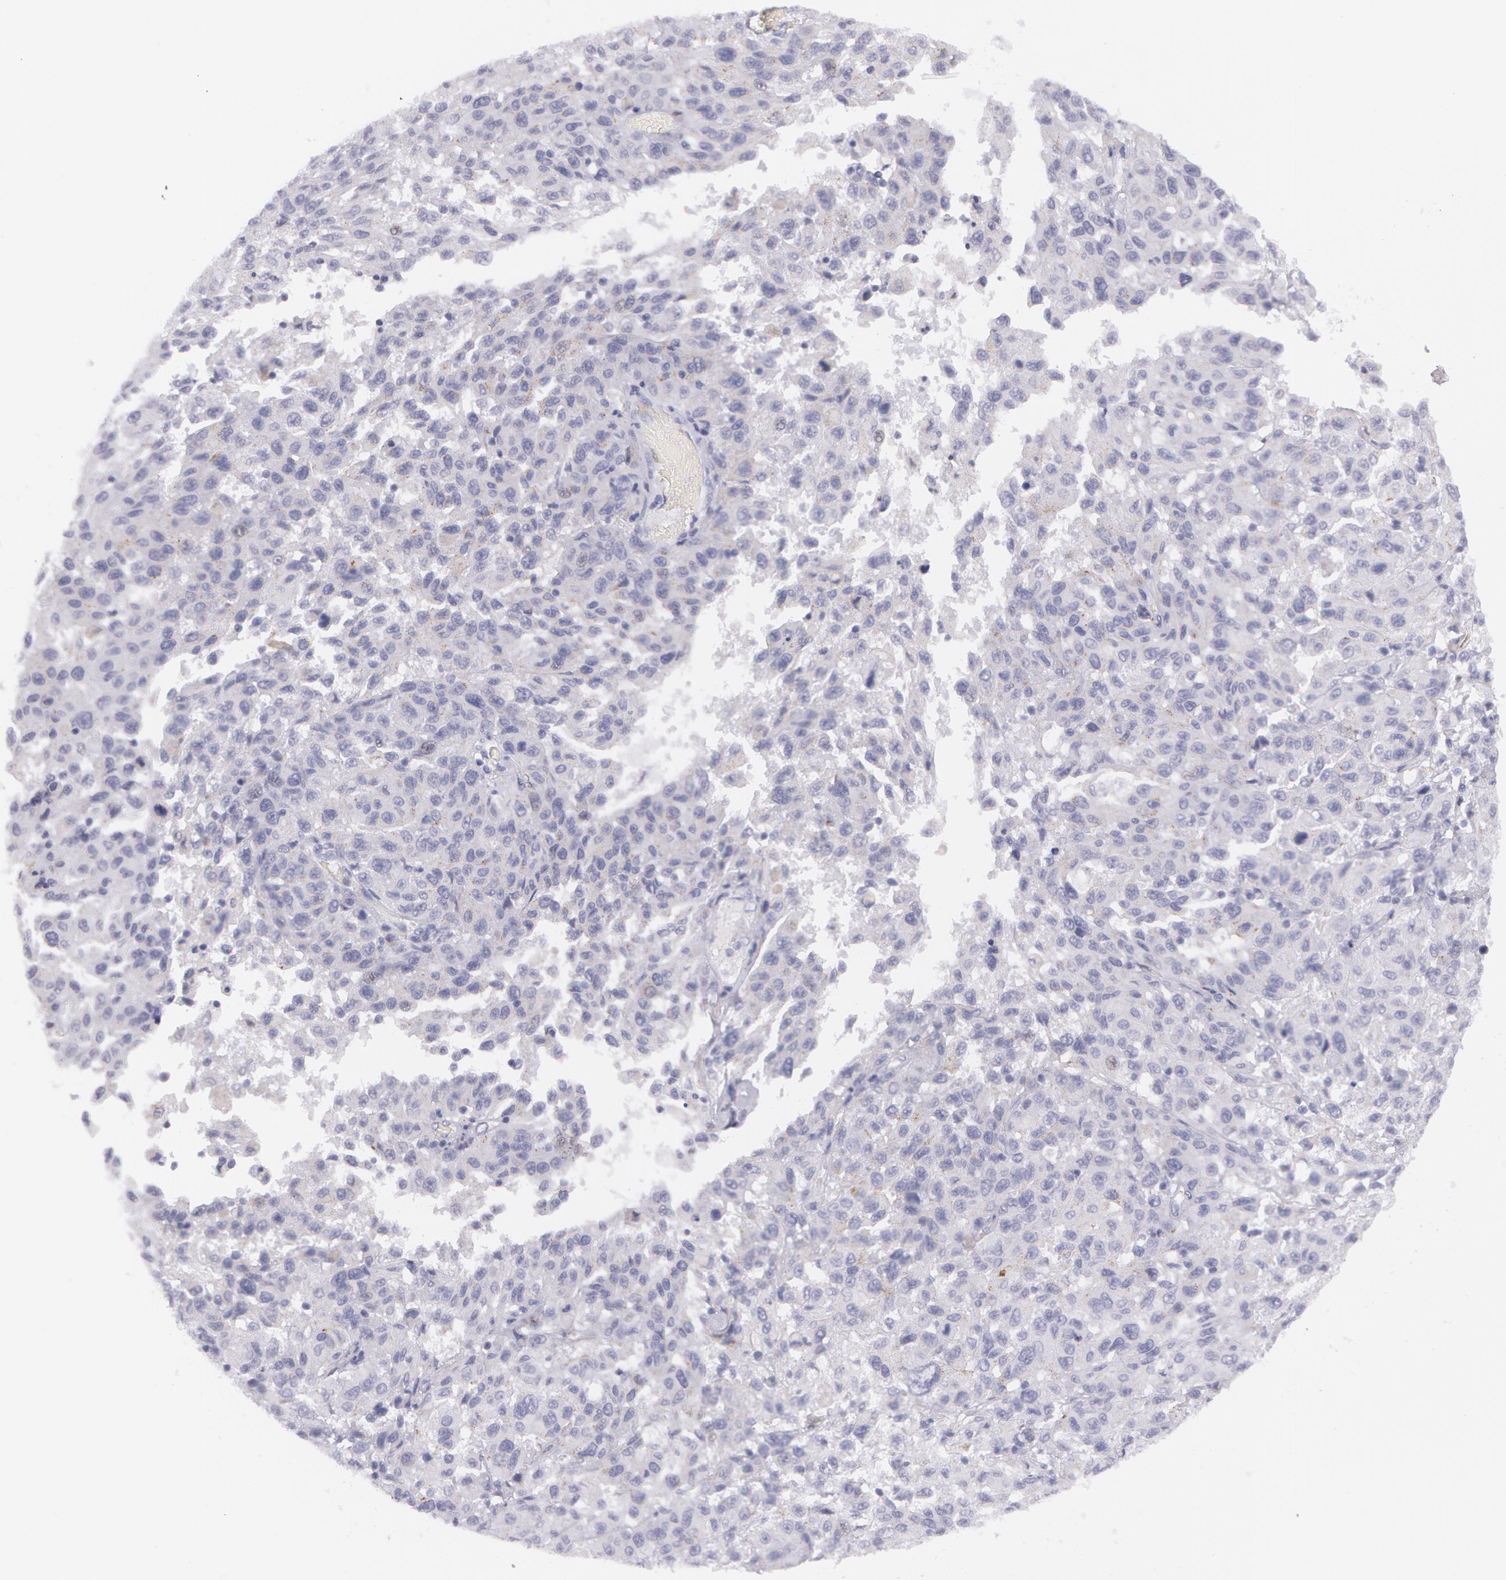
{"staining": {"intensity": "negative", "quantity": "none", "location": "none"}, "tissue": "melanoma", "cell_type": "Tumor cells", "image_type": "cancer", "snomed": [{"axis": "morphology", "description": "Malignant melanoma, NOS"}, {"axis": "topography", "description": "Skin"}], "caption": "Photomicrograph shows no protein staining in tumor cells of malignant melanoma tissue. The staining was performed using DAB to visualize the protein expression in brown, while the nuclei were stained in blue with hematoxylin (Magnification: 20x).", "gene": "AMACR", "patient": {"sex": "female", "age": 77}}